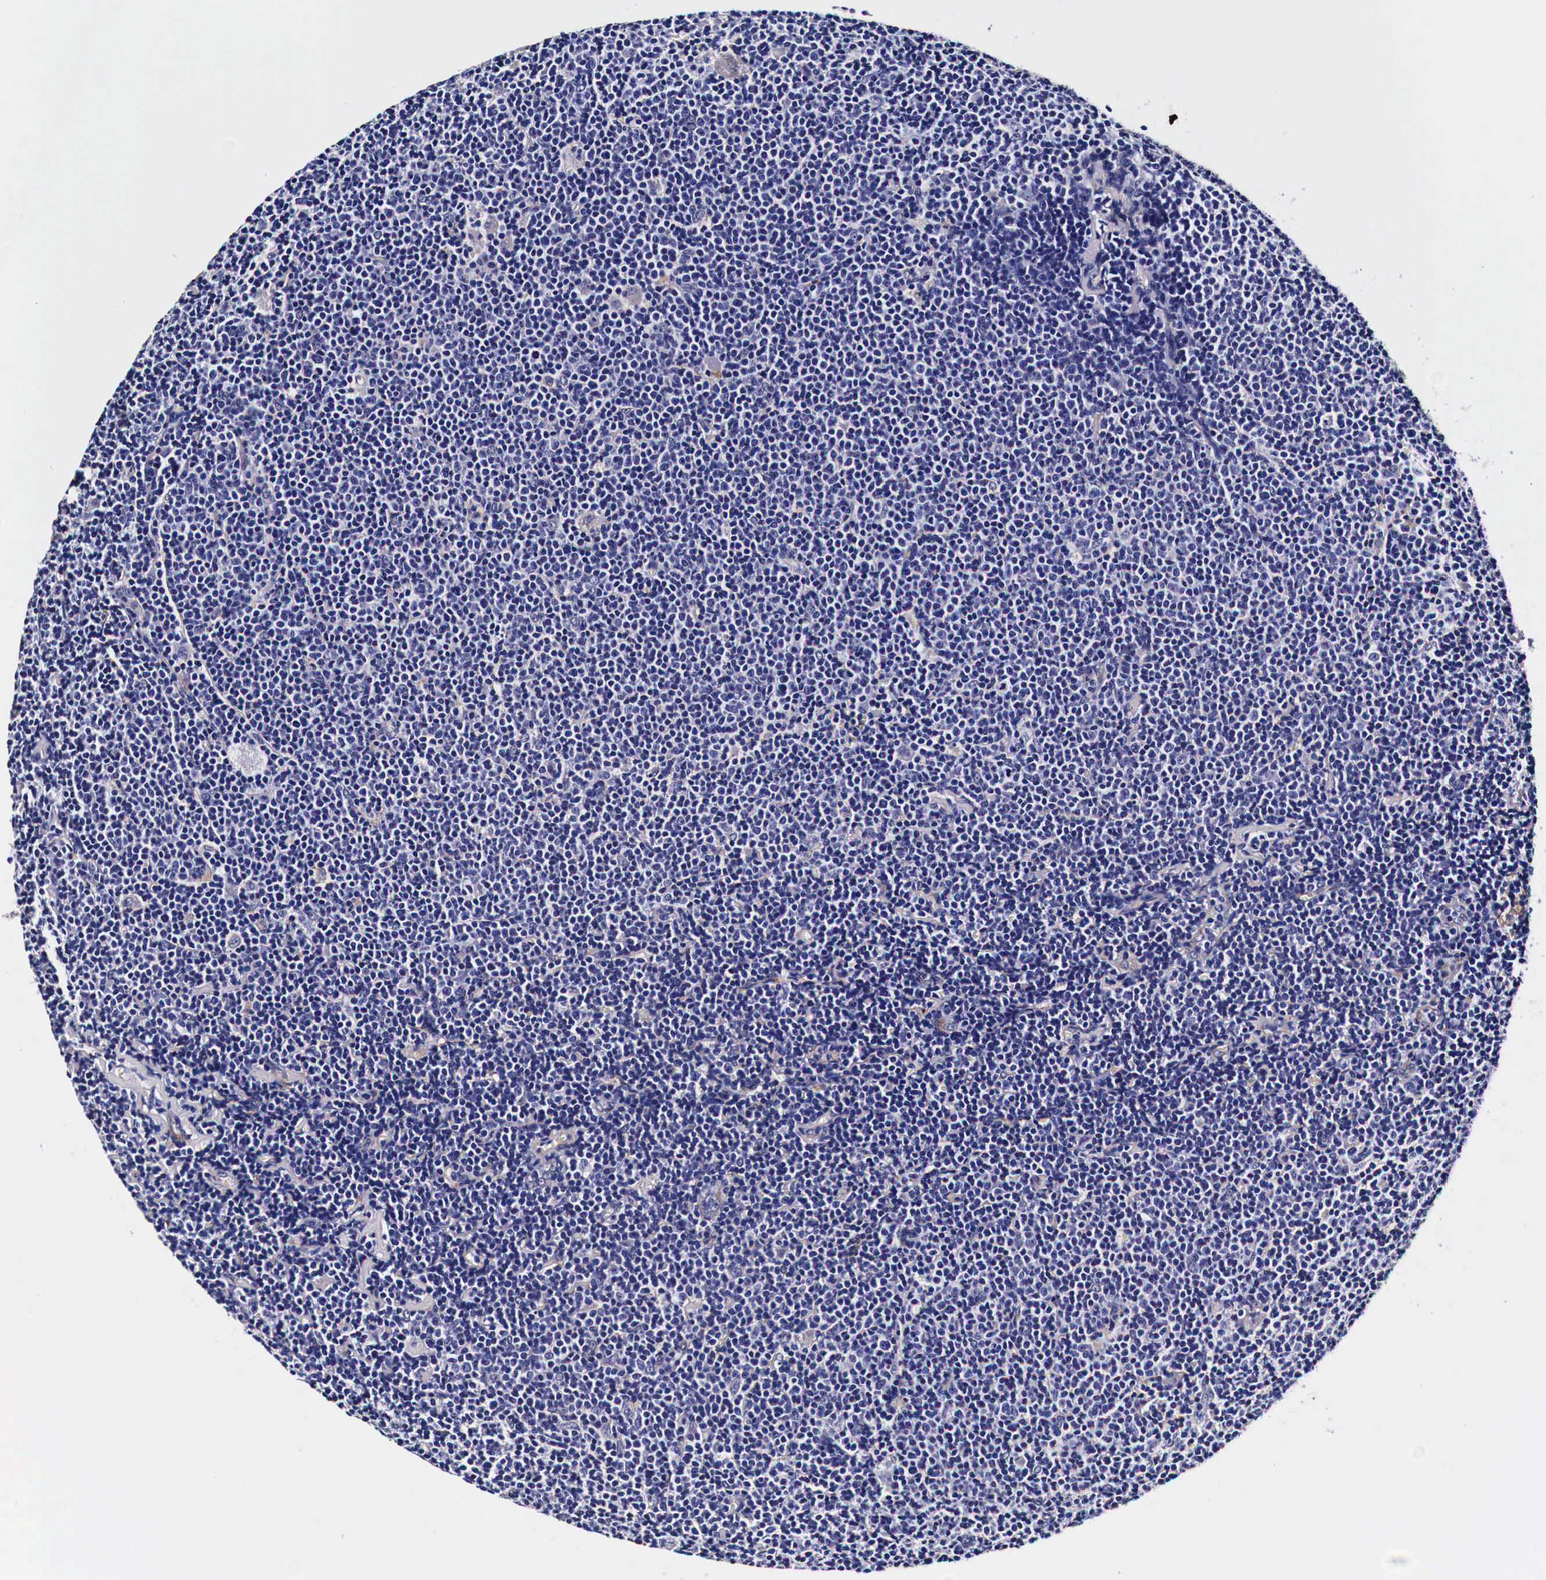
{"staining": {"intensity": "negative", "quantity": "none", "location": "none"}, "tissue": "lymphoma", "cell_type": "Tumor cells", "image_type": "cancer", "snomed": [{"axis": "morphology", "description": "Malignant lymphoma, non-Hodgkin's type, Low grade"}, {"axis": "topography", "description": "Lymph node"}], "caption": "Histopathology image shows no protein positivity in tumor cells of lymphoma tissue.", "gene": "HSPB1", "patient": {"sex": "male", "age": 65}}